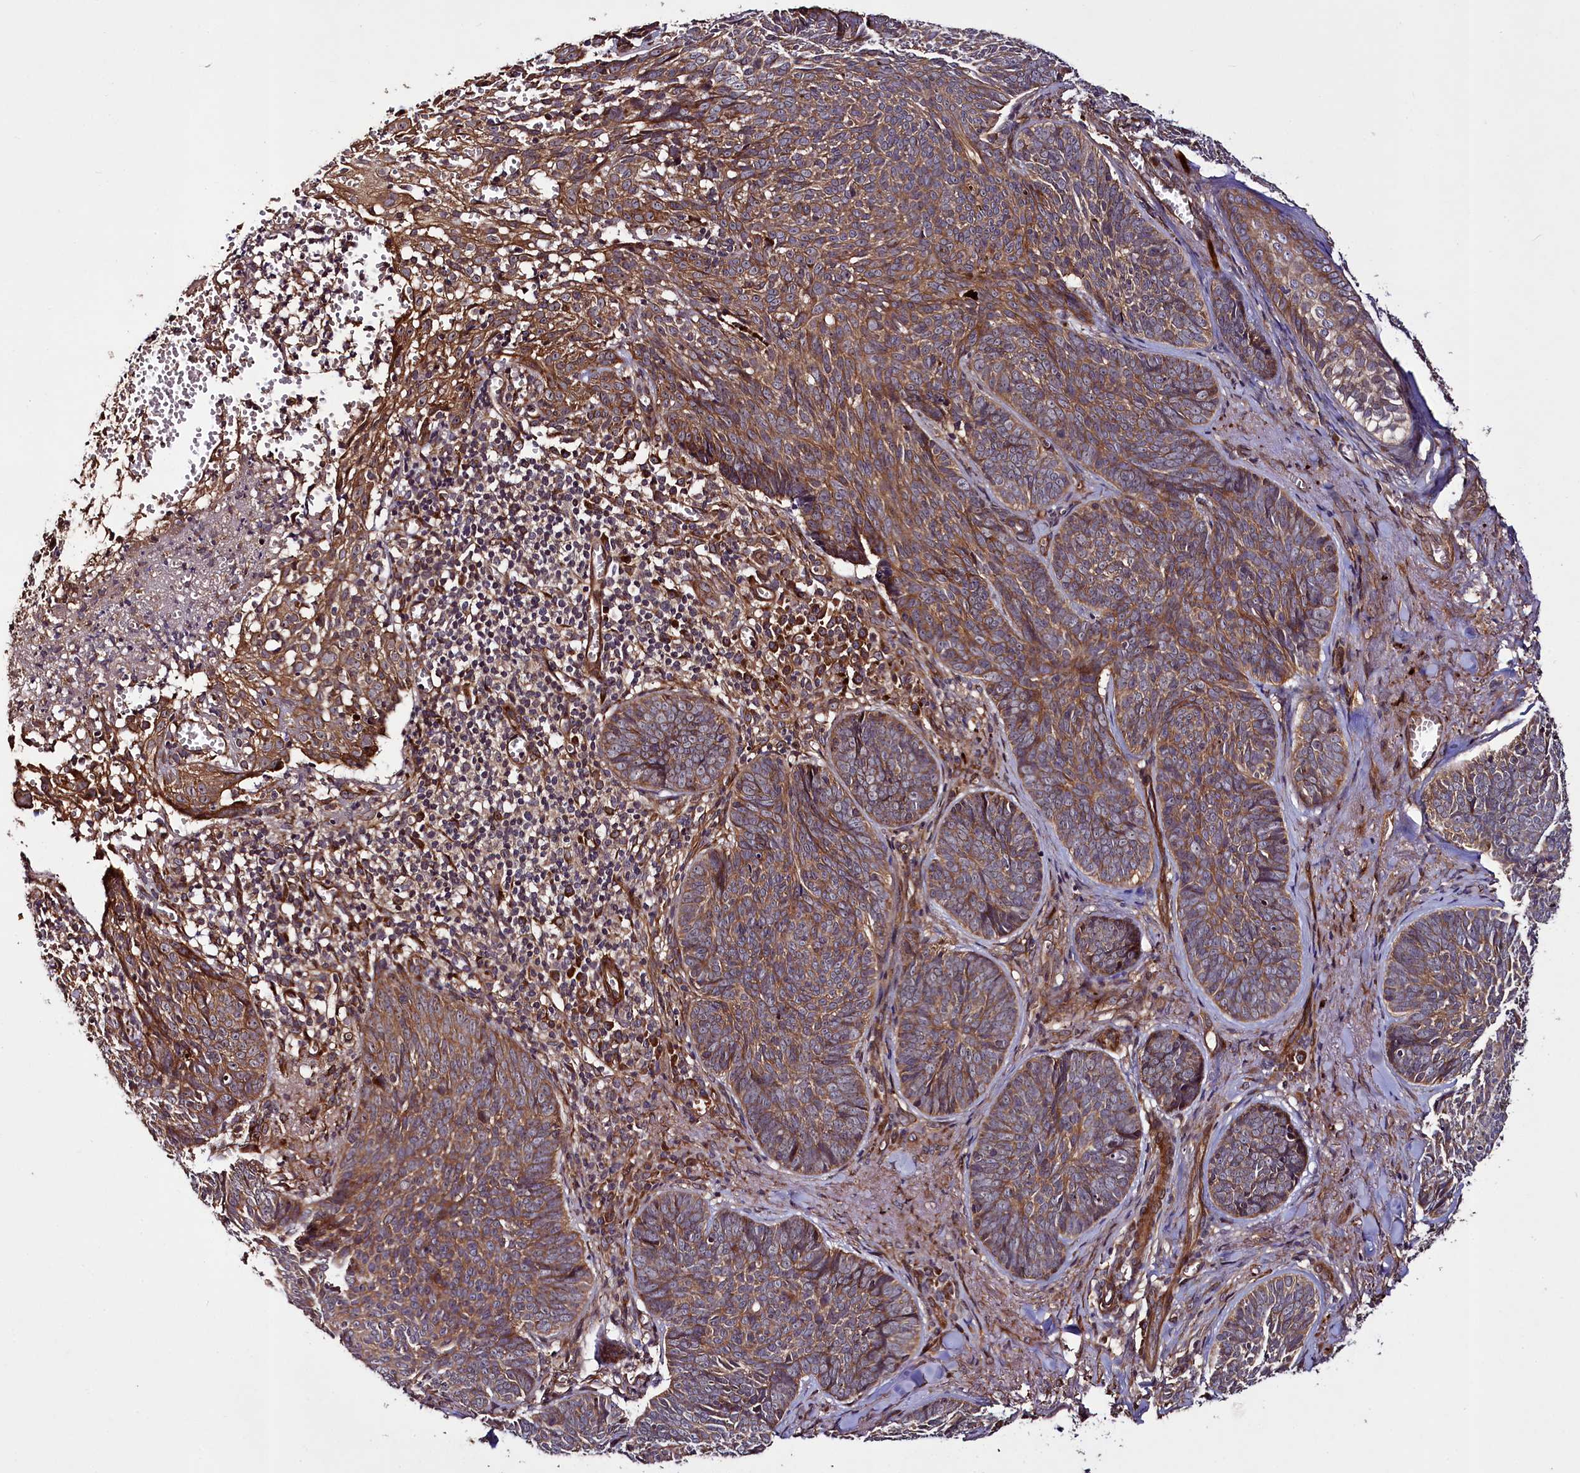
{"staining": {"intensity": "moderate", "quantity": ">75%", "location": "cytoplasmic/membranous"}, "tissue": "skin cancer", "cell_type": "Tumor cells", "image_type": "cancer", "snomed": [{"axis": "morphology", "description": "Basal cell carcinoma"}, {"axis": "topography", "description": "Skin"}], "caption": "There is medium levels of moderate cytoplasmic/membranous staining in tumor cells of basal cell carcinoma (skin), as demonstrated by immunohistochemical staining (brown color).", "gene": "CCDC102A", "patient": {"sex": "female", "age": 74}}